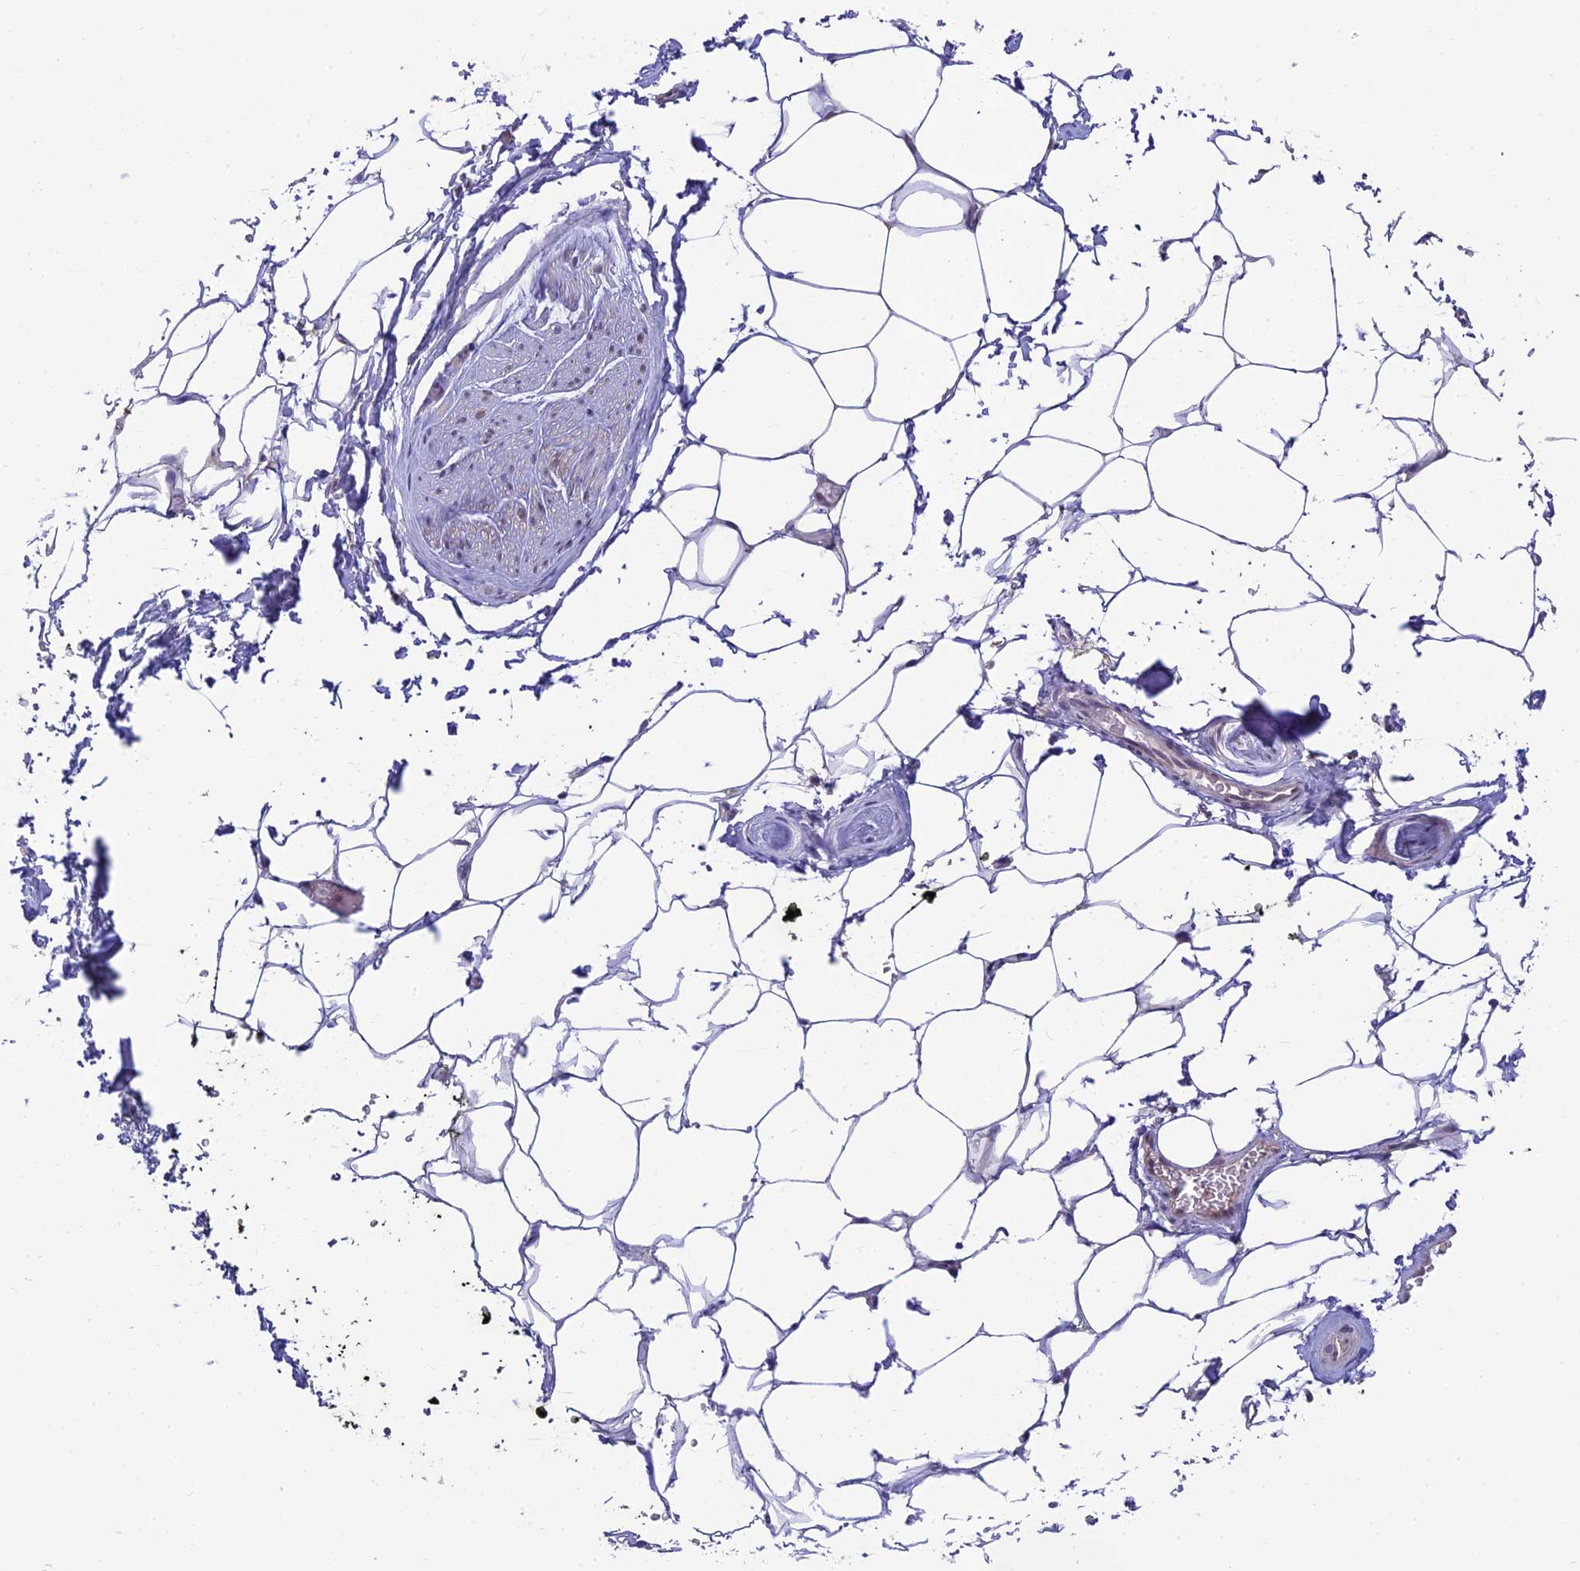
{"staining": {"intensity": "negative", "quantity": "none", "location": "none"}, "tissue": "adipose tissue", "cell_type": "Adipocytes", "image_type": "normal", "snomed": [{"axis": "morphology", "description": "Normal tissue, NOS"}, {"axis": "morphology", "description": "Adenocarcinoma, Low grade"}, {"axis": "topography", "description": "Prostate"}, {"axis": "topography", "description": "Peripheral nerve tissue"}], "caption": "Adipocytes show no significant protein positivity in benign adipose tissue. (IHC, brightfield microscopy, high magnification).", "gene": "SKIC8", "patient": {"sex": "male", "age": 63}}